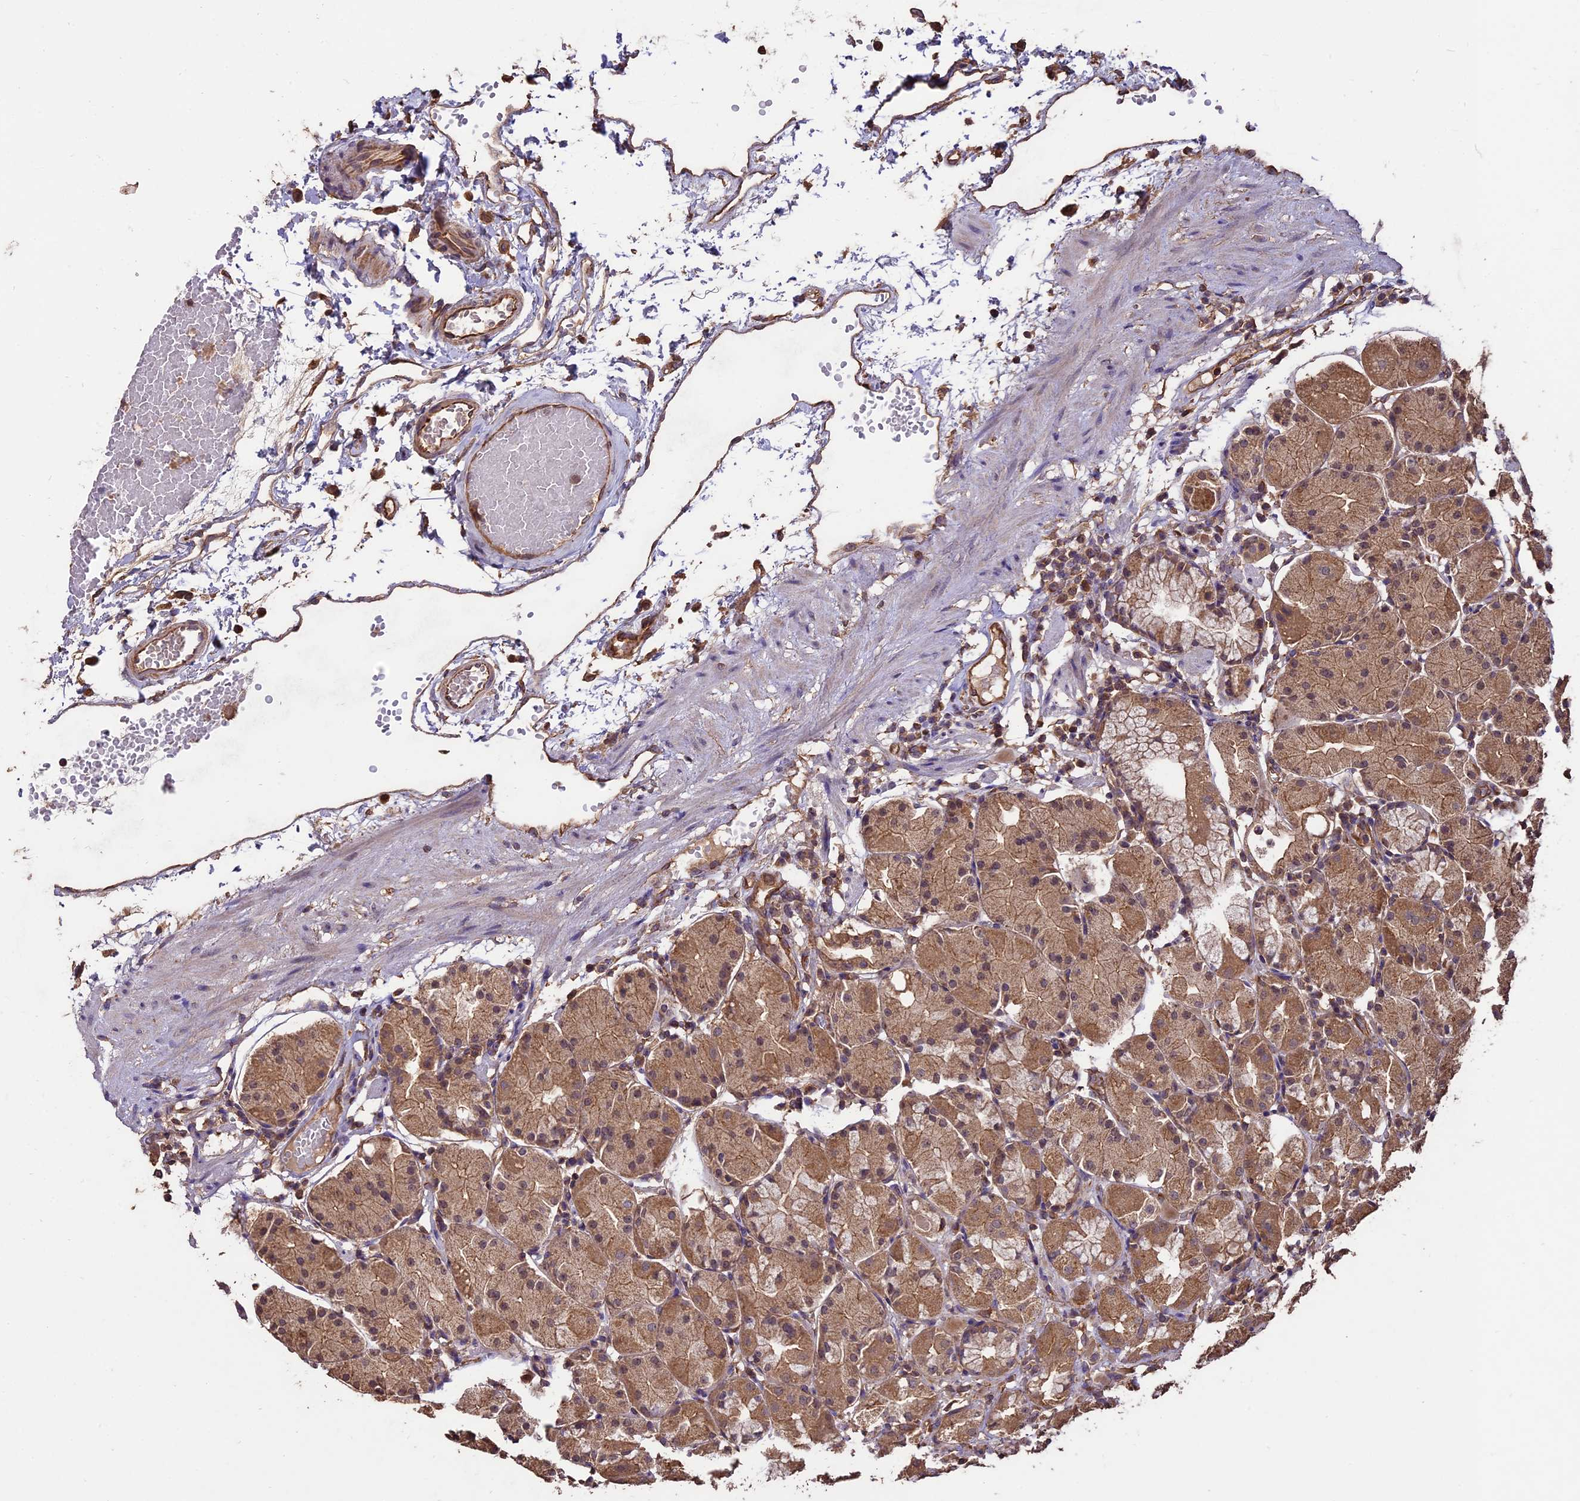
{"staining": {"intensity": "moderate", "quantity": ">75%", "location": "cytoplasmic/membranous"}, "tissue": "stomach", "cell_type": "Glandular cells", "image_type": "normal", "snomed": [{"axis": "morphology", "description": "Normal tissue, NOS"}, {"axis": "topography", "description": "Stomach"}, {"axis": "topography", "description": "Stomach, lower"}], "caption": "Normal stomach reveals moderate cytoplasmic/membranous staining in approximately >75% of glandular cells, visualized by immunohistochemistry.", "gene": "TTLL10", "patient": {"sex": "female", "age": 75}}